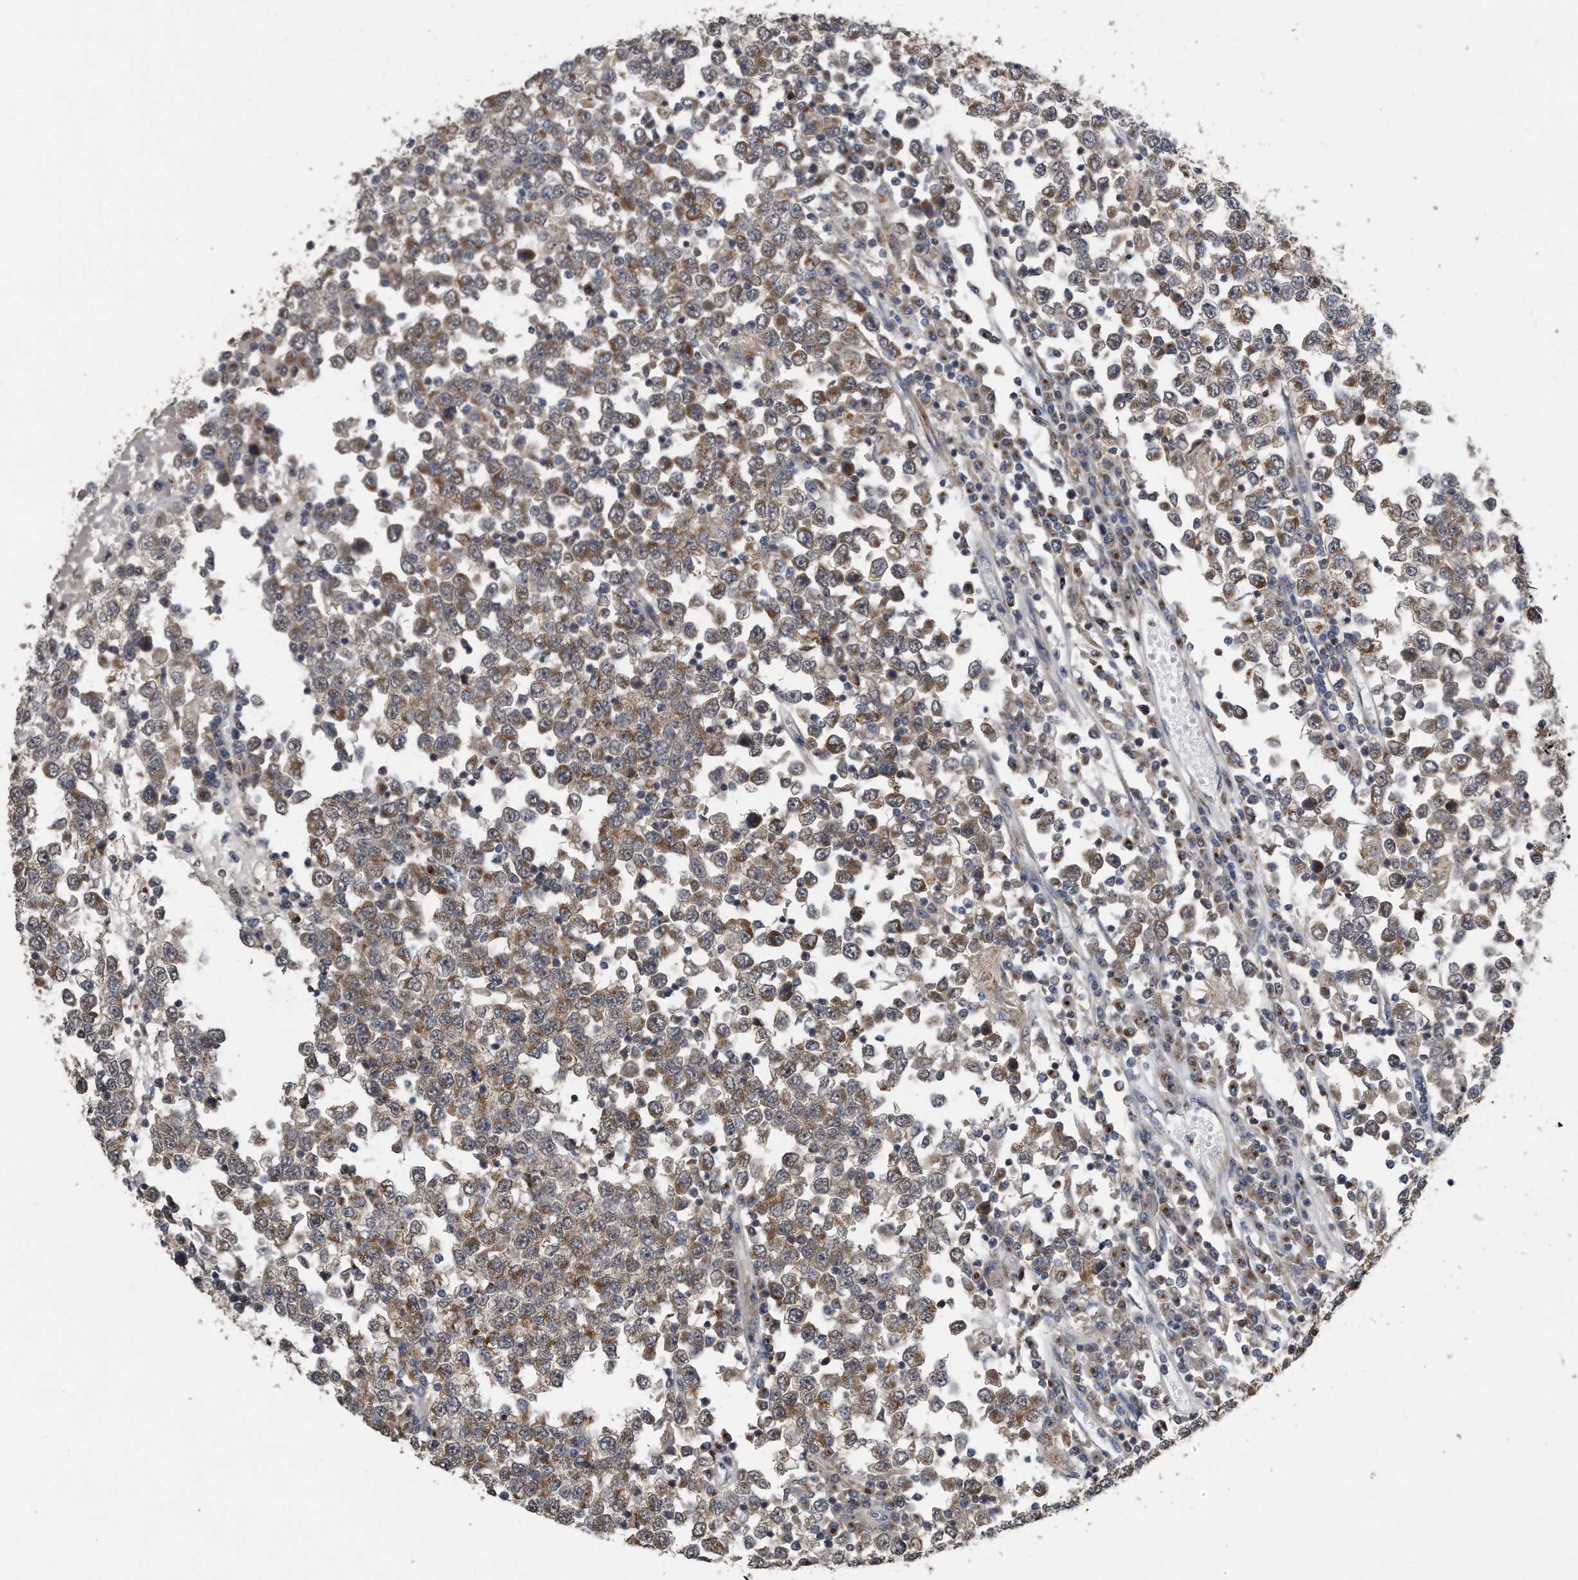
{"staining": {"intensity": "moderate", "quantity": ">75%", "location": "cytoplasmic/membranous"}, "tissue": "testis cancer", "cell_type": "Tumor cells", "image_type": "cancer", "snomed": [{"axis": "morphology", "description": "Seminoma, NOS"}, {"axis": "topography", "description": "Testis"}], "caption": "Immunohistochemical staining of human testis cancer (seminoma) reveals medium levels of moderate cytoplasmic/membranous expression in about >75% of tumor cells.", "gene": "LYRM4", "patient": {"sex": "male", "age": 65}}